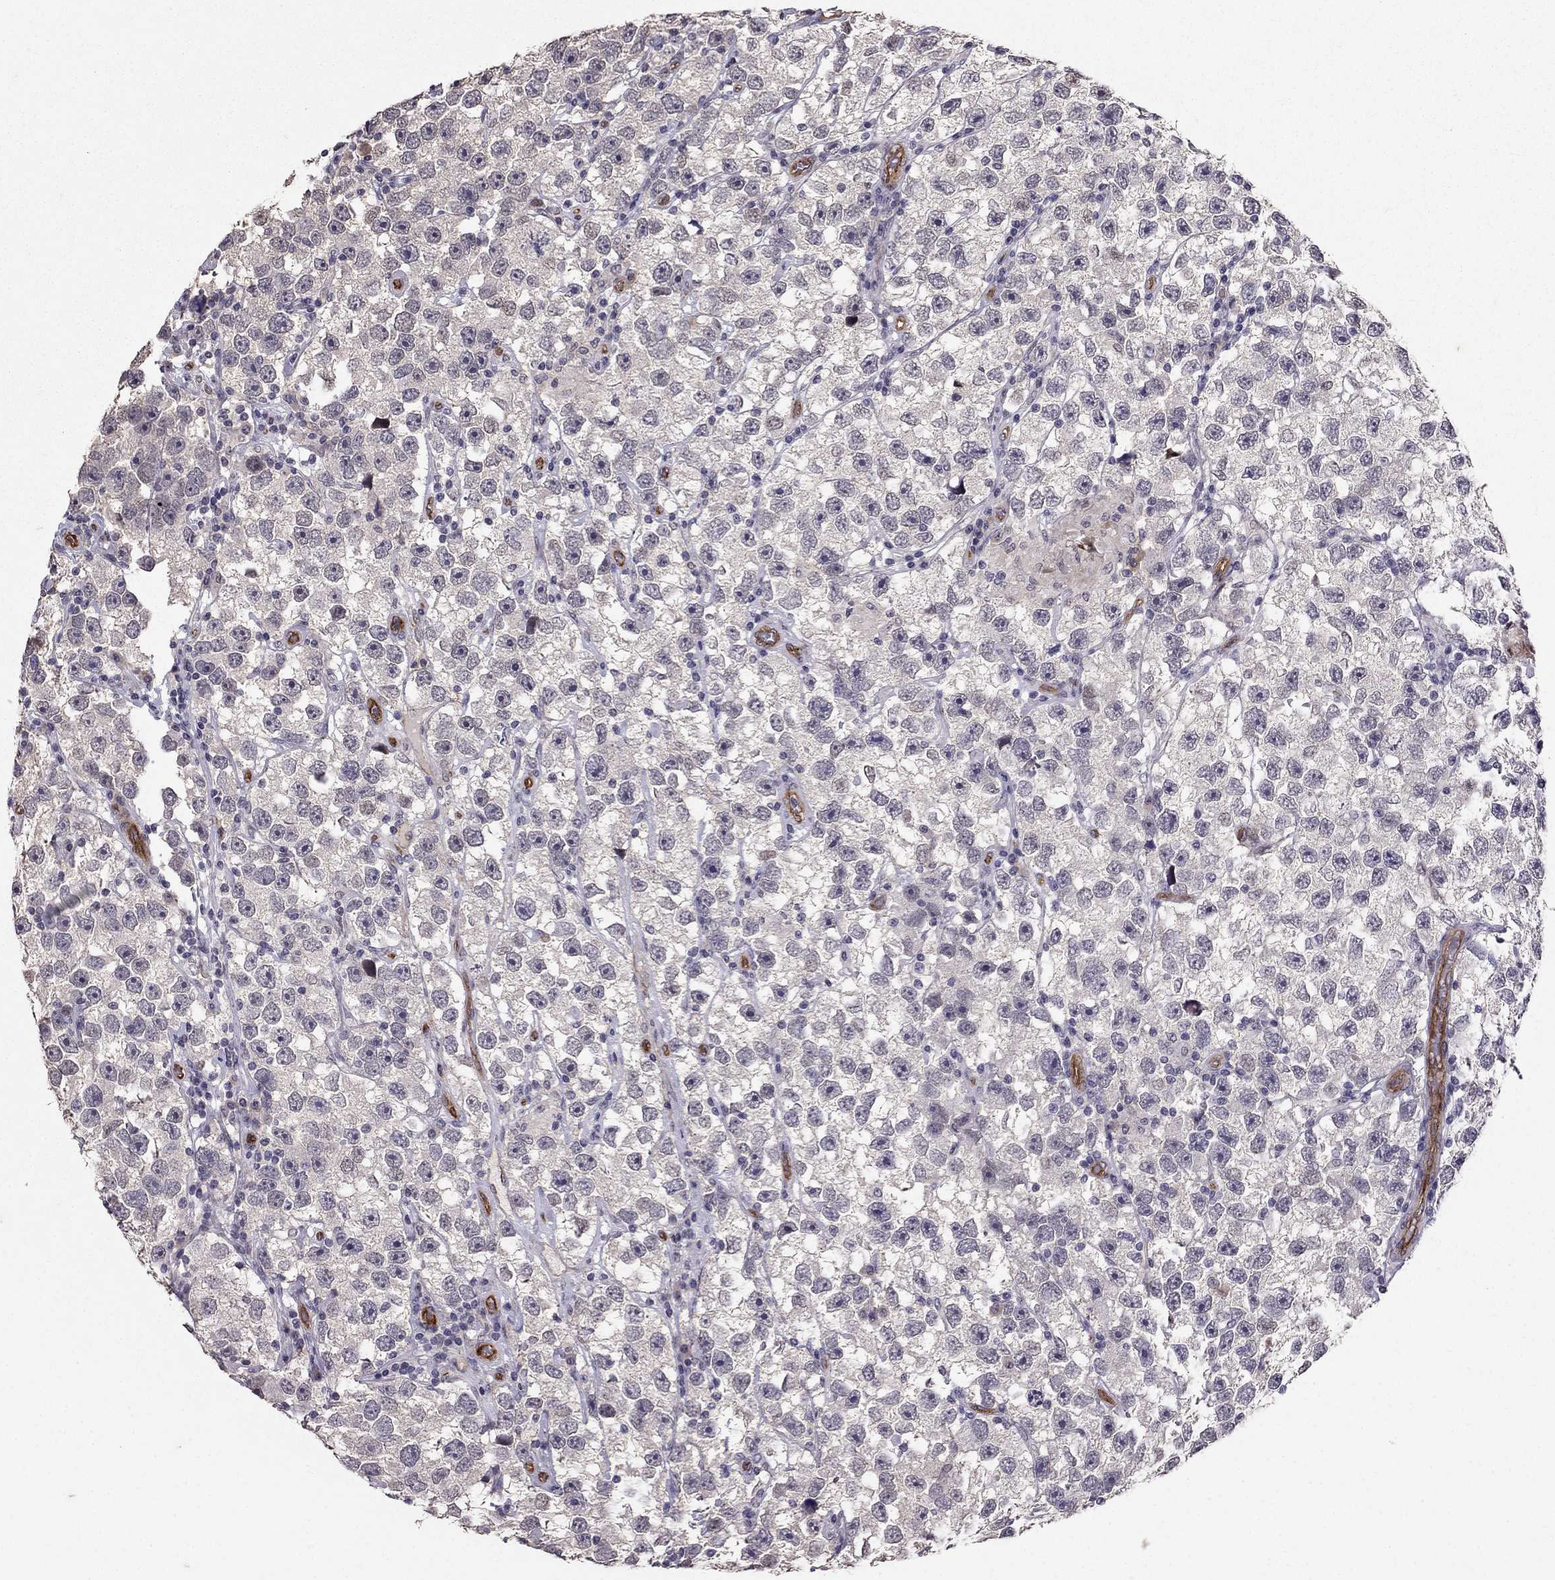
{"staining": {"intensity": "negative", "quantity": "none", "location": "none"}, "tissue": "testis cancer", "cell_type": "Tumor cells", "image_type": "cancer", "snomed": [{"axis": "morphology", "description": "Seminoma, NOS"}, {"axis": "topography", "description": "Testis"}], "caption": "Human testis seminoma stained for a protein using immunohistochemistry shows no expression in tumor cells.", "gene": "RASIP1", "patient": {"sex": "male", "age": 26}}